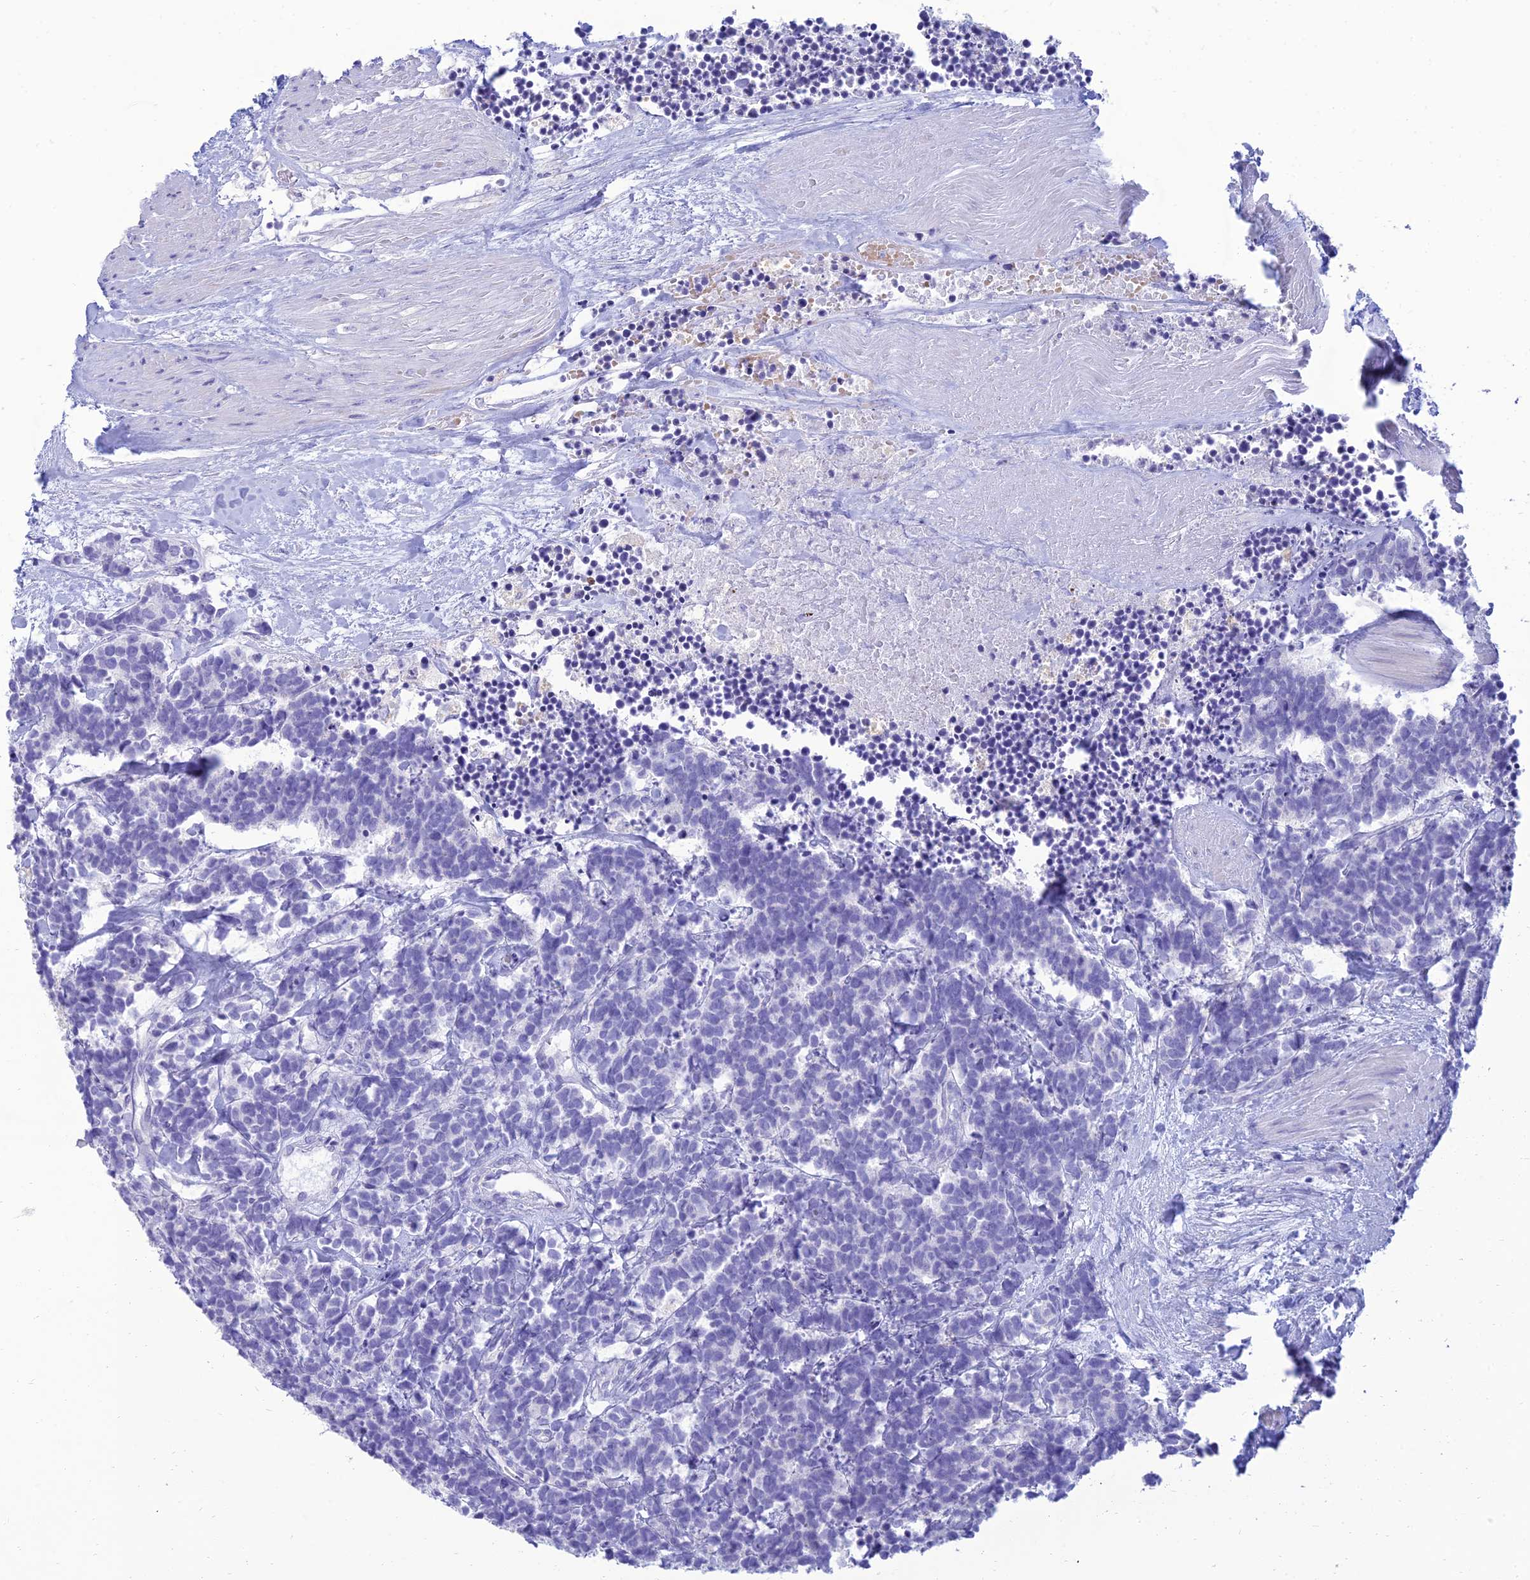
{"staining": {"intensity": "negative", "quantity": "none", "location": "none"}, "tissue": "carcinoid", "cell_type": "Tumor cells", "image_type": "cancer", "snomed": [{"axis": "morphology", "description": "Carcinoma, NOS"}, {"axis": "morphology", "description": "Carcinoid, malignant, NOS"}, {"axis": "topography", "description": "Urinary bladder"}], "caption": "IHC photomicrograph of neoplastic tissue: human carcinoid (malignant) stained with DAB (3,3'-diaminobenzidine) demonstrates no significant protein expression in tumor cells. (Stains: DAB (3,3'-diaminobenzidine) immunohistochemistry (IHC) with hematoxylin counter stain, Microscopy: brightfield microscopy at high magnification).", "gene": "MAL2", "patient": {"sex": "male", "age": 57}}